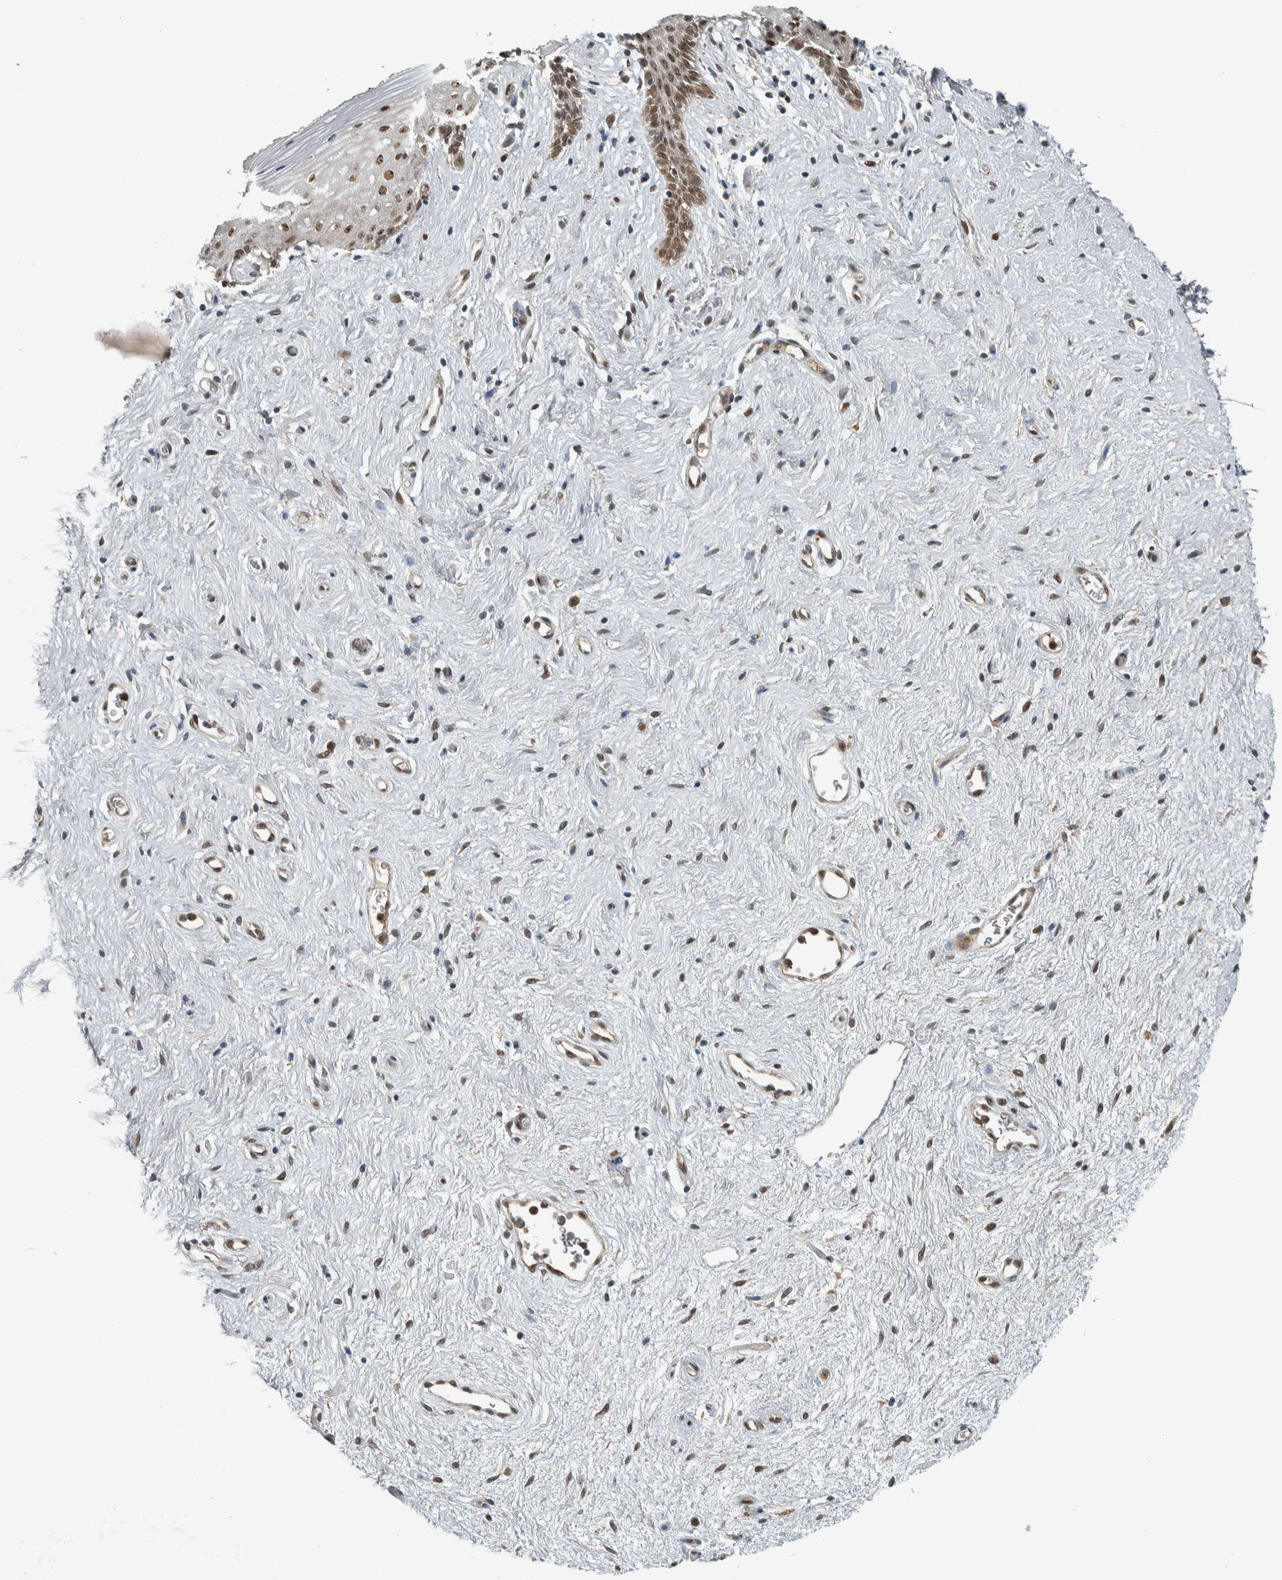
{"staining": {"intensity": "moderate", "quantity": ">75%", "location": "nuclear"}, "tissue": "vagina", "cell_type": "Squamous epithelial cells", "image_type": "normal", "snomed": [{"axis": "morphology", "description": "Normal tissue, NOS"}, {"axis": "topography", "description": "Vagina"}], "caption": "Vagina stained with DAB immunohistochemistry shows medium levels of moderate nuclear staining in about >75% of squamous epithelial cells.", "gene": "XPO5", "patient": {"sex": "female", "age": 44}}